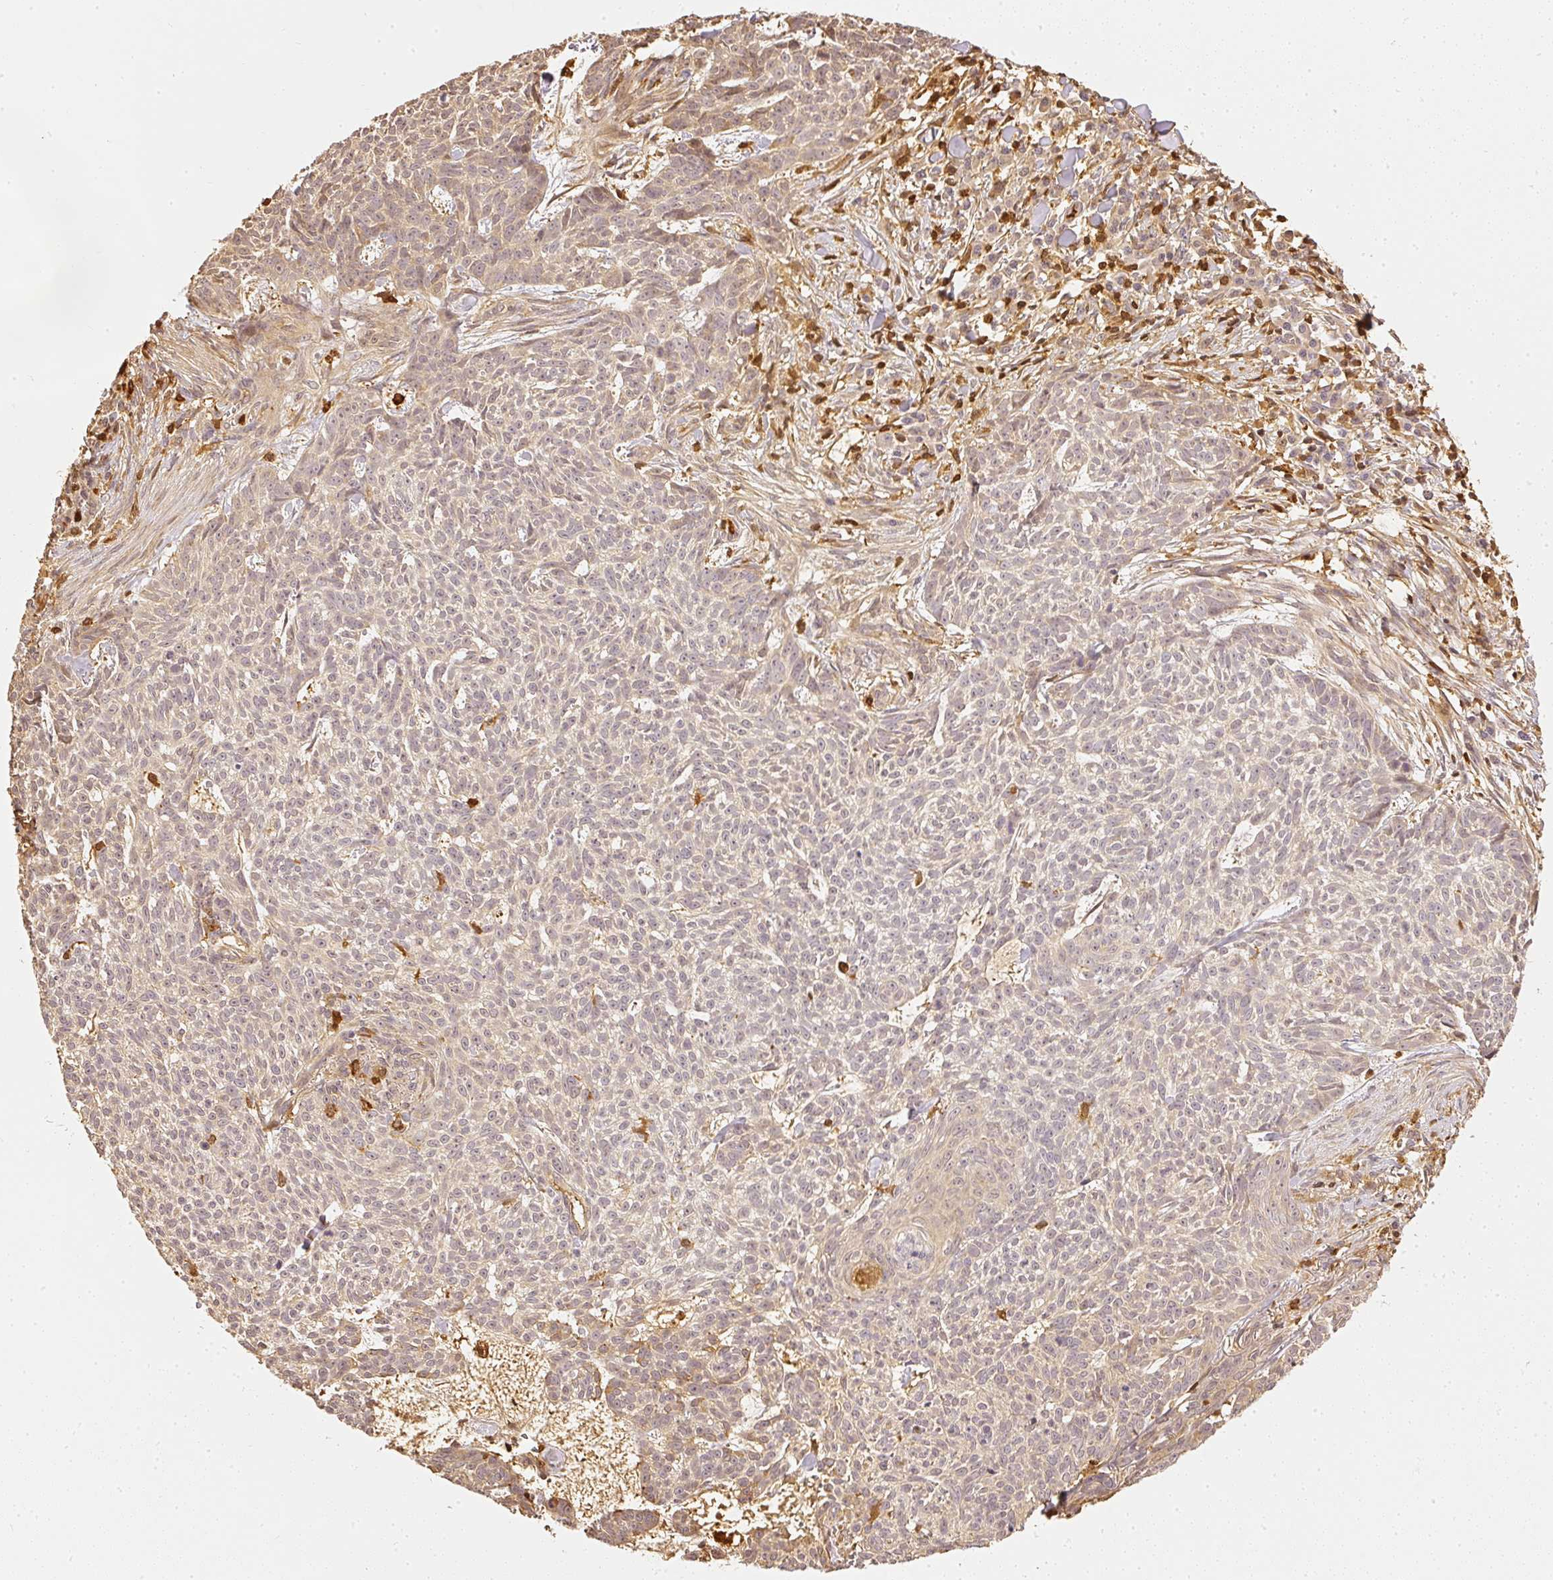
{"staining": {"intensity": "negative", "quantity": "none", "location": "none"}, "tissue": "skin cancer", "cell_type": "Tumor cells", "image_type": "cancer", "snomed": [{"axis": "morphology", "description": "Basal cell carcinoma"}, {"axis": "topography", "description": "Skin"}], "caption": "IHC photomicrograph of neoplastic tissue: skin basal cell carcinoma stained with DAB reveals no significant protein expression in tumor cells. (DAB immunohistochemistry, high magnification).", "gene": "PFN1", "patient": {"sex": "female", "age": 93}}